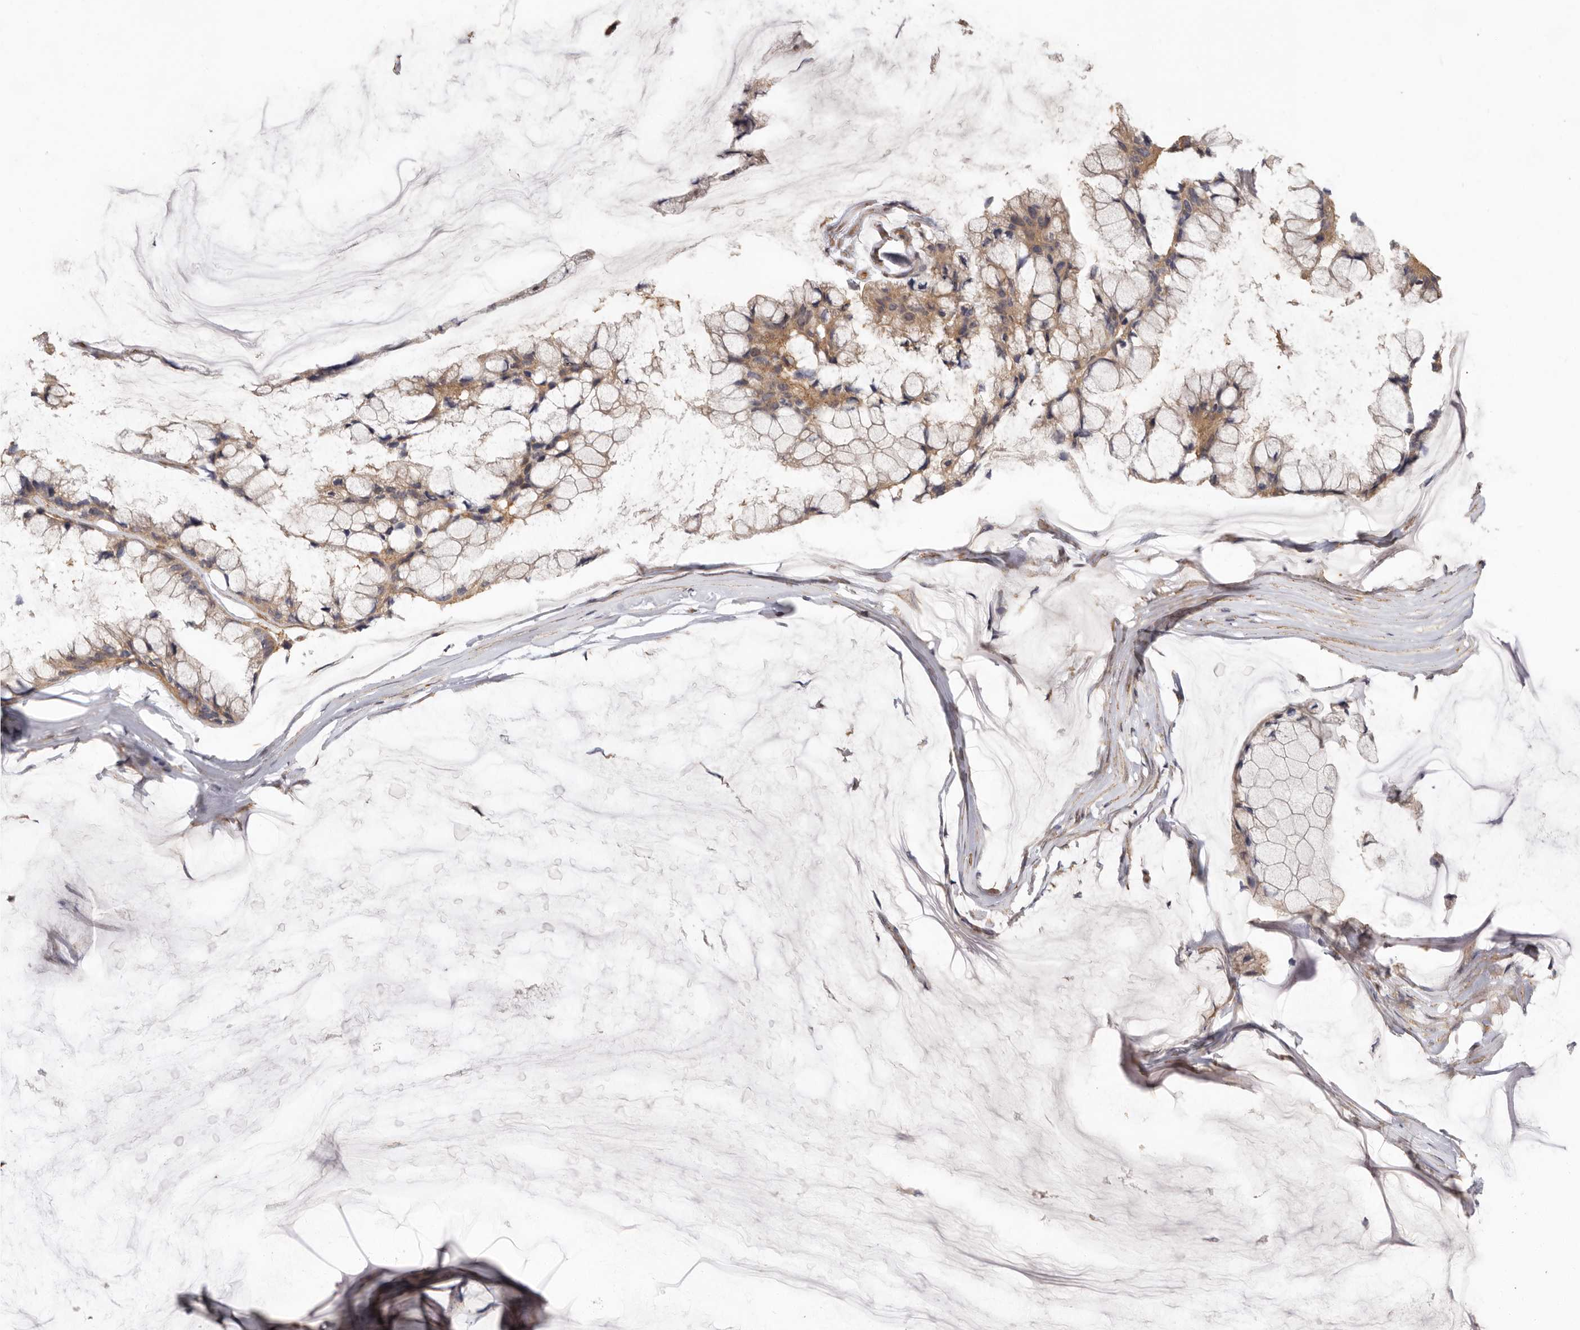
{"staining": {"intensity": "weak", "quantity": ">75%", "location": "cytoplasmic/membranous"}, "tissue": "ovarian cancer", "cell_type": "Tumor cells", "image_type": "cancer", "snomed": [{"axis": "morphology", "description": "Cystadenocarcinoma, mucinous, NOS"}, {"axis": "topography", "description": "Ovary"}], "caption": "Tumor cells show weak cytoplasmic/membranous expression in about >75% of cells in ovarian mucinous cystadenocarcinoma. The staining is performed using DAB brown chromogen to label protein expression. The nuclei are counter-stained blue using hematoxylin.", "gene": "RWDD1", "patient": {"sex": "female", "age": 39}}